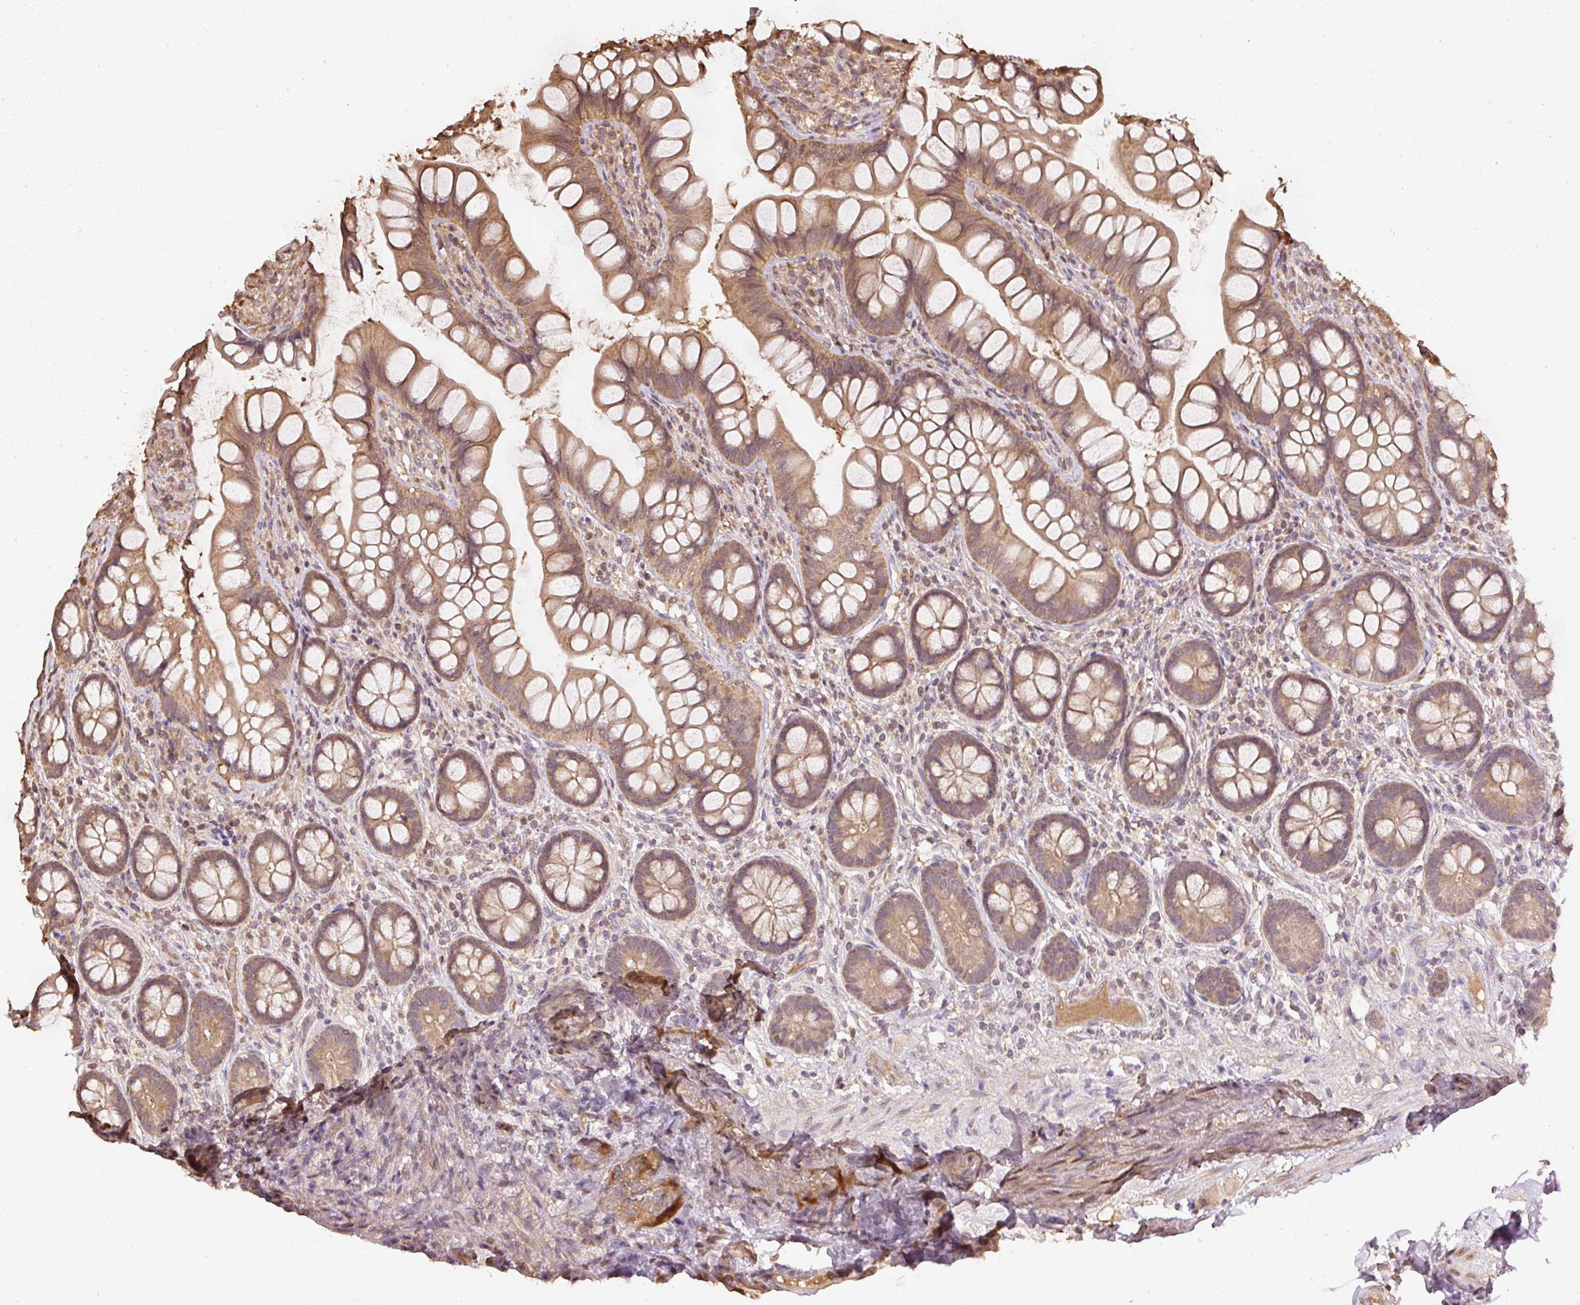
{"staining": {"intensity": "moderate", "quantity": ">75%", "location": "cytoplasmic/membranous"}, "tissue": "small intestine", "cell_type": "Glandular cells", "image_type": "normal", "snomed": [{"axis": "morphology", "description": "Normal tissue, NOS"}, {"axis": "topography", "description": "Small intestine"}], "caption": "Protein expression by immunohistochemistry (IHC) exhibits moderate cytoplasmic/membranous expression in about >75% of glandular cells in normal small intestine. The protein is stained brown, and the nuclei are stained in blue (DAB IHC with brightfield microscopy, high magnification).", "gene": "TMEM170B", "patient": {"sex": "male", "age": 70}}